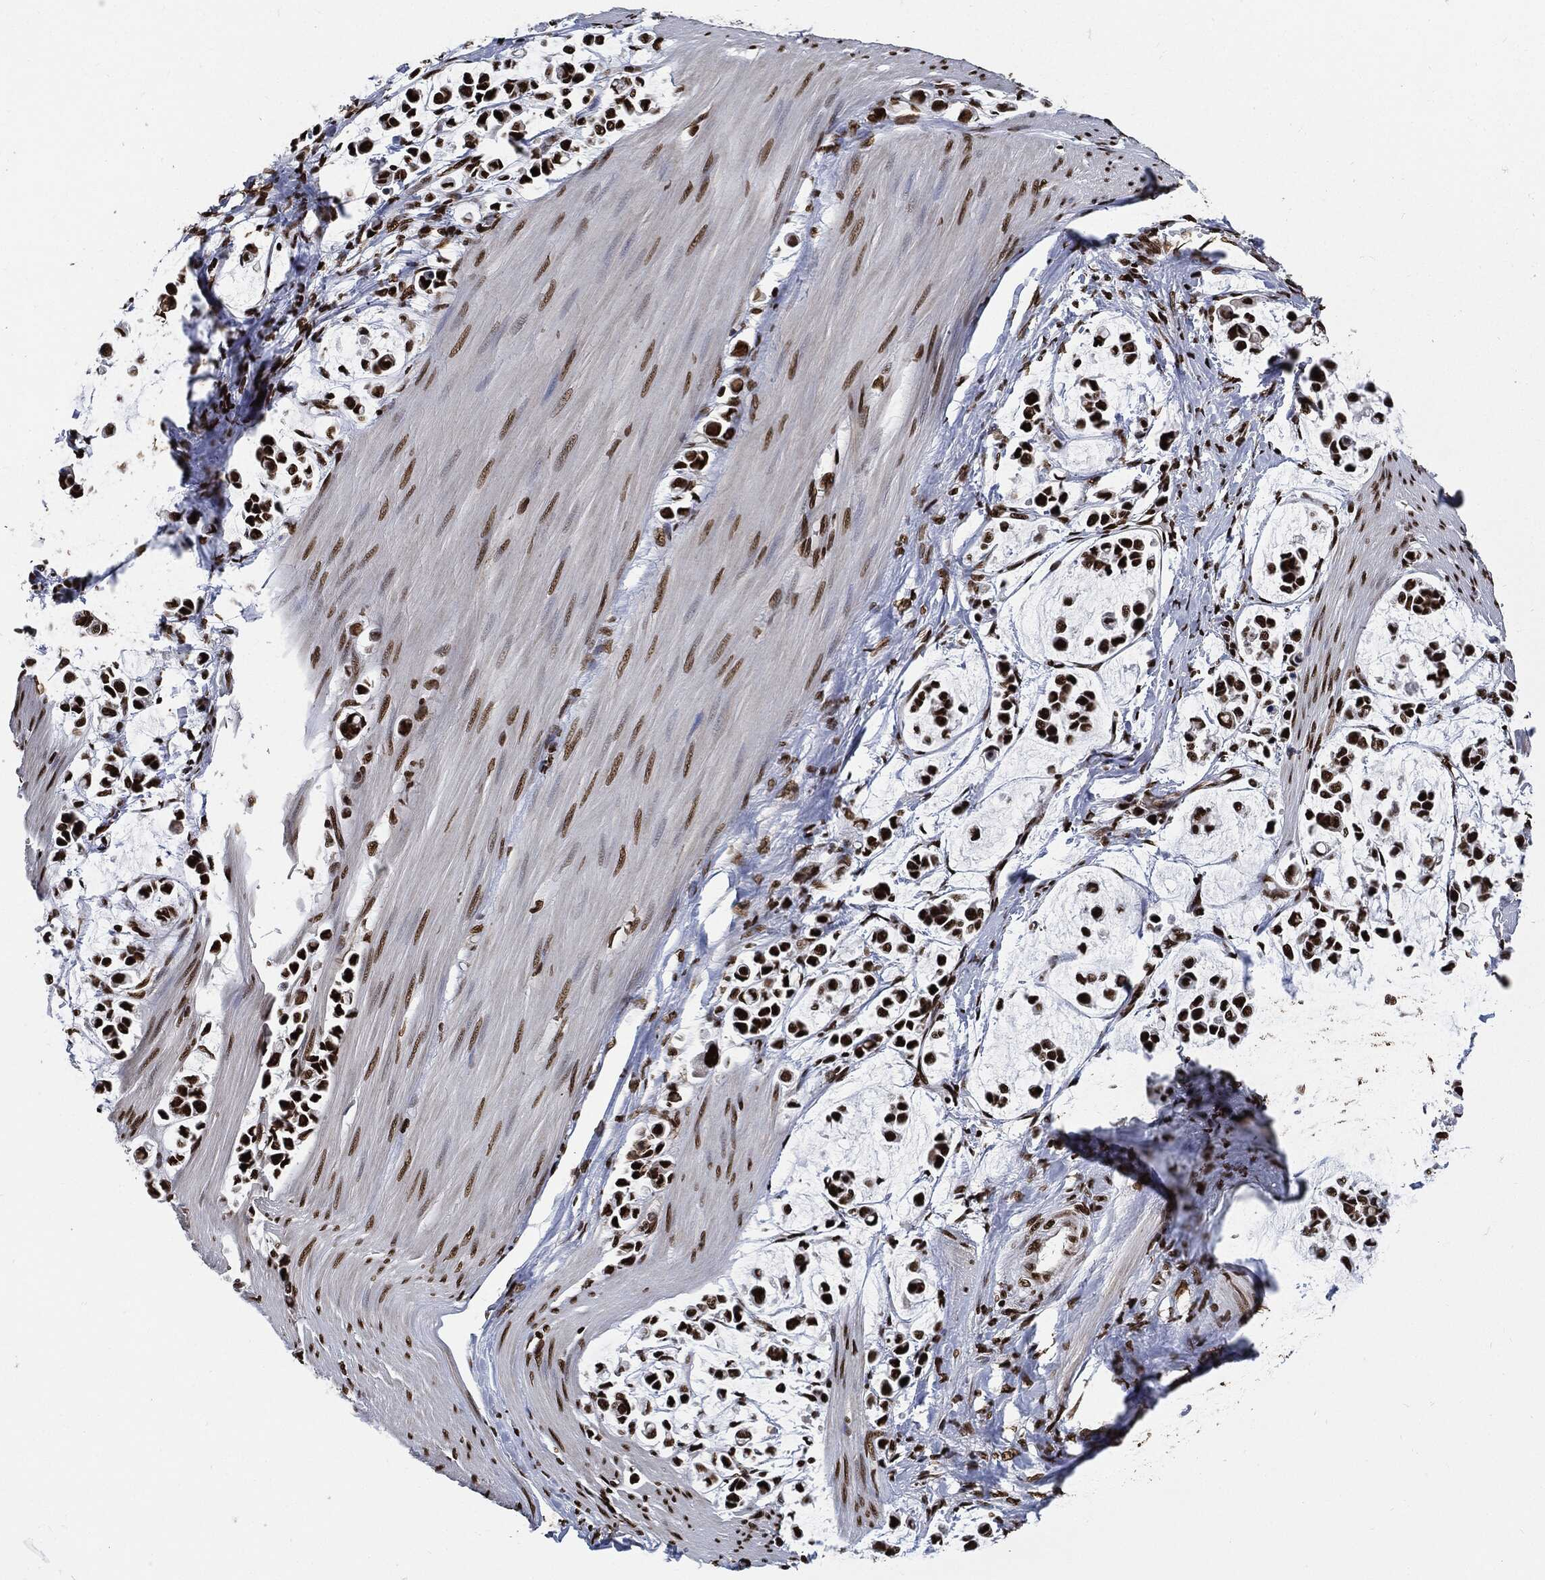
{"staining": {"intensity": "strong", "quantity": ">75%", "location": "nuclear"}, "tissue": "stomach cancer", "cell_type": "Tumor cells", "image_type": "cancer", "snomed": [{"axis": "morphology", "description": "Adenocarcinoma, NOS"}, {"axis": "topography", "description": "Stomach"}], "caption": "Strong nuclear positivity for a protein is appreciated in about >75% of tumor cells of stomach adenocarcinoma using IHC.", "gene": "RECQL", "patient": {"sex": "male", "age": 82}}